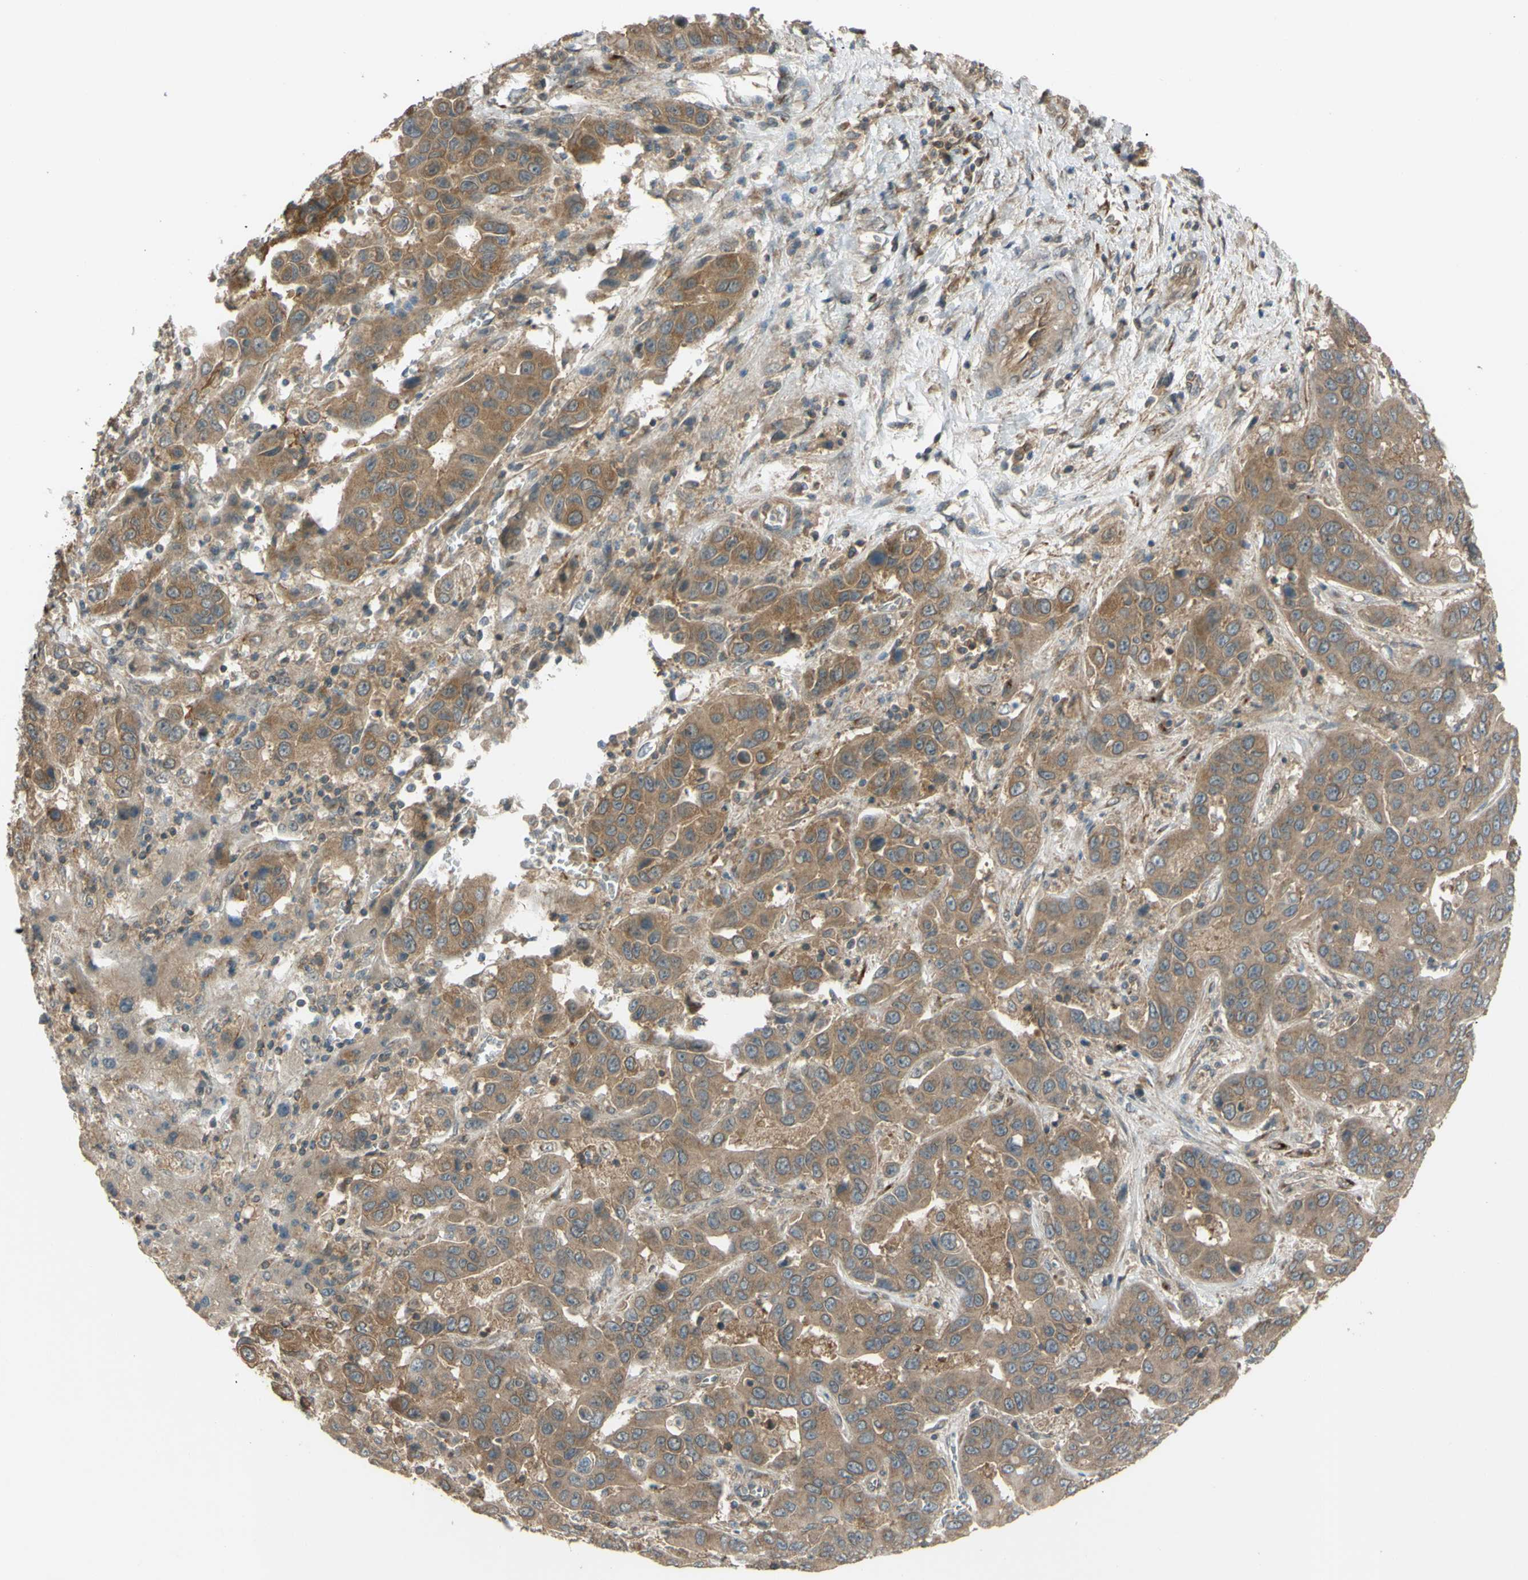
{"staining": {"intensity": "weak", "quantity": "25%-75%", "location": "cytoplasmic/membranous"}, "tissue": "liver cancer", "cell_type": "Tumor cells", "image_type": "cancer", "snomed": [{"axis": "morphology", "description": "Cholangiocarcinoma"}, {"axis": "topography", "description": "Liver"}], "caption": "Immunohistochemistry (IHC) of human liver cancer displays low levels of weak cytoplasmic/membranous positivity in about 25%-75% of tumor cells.", "gene": "FLII", "patient": {"sex": "female", "age": 52}}